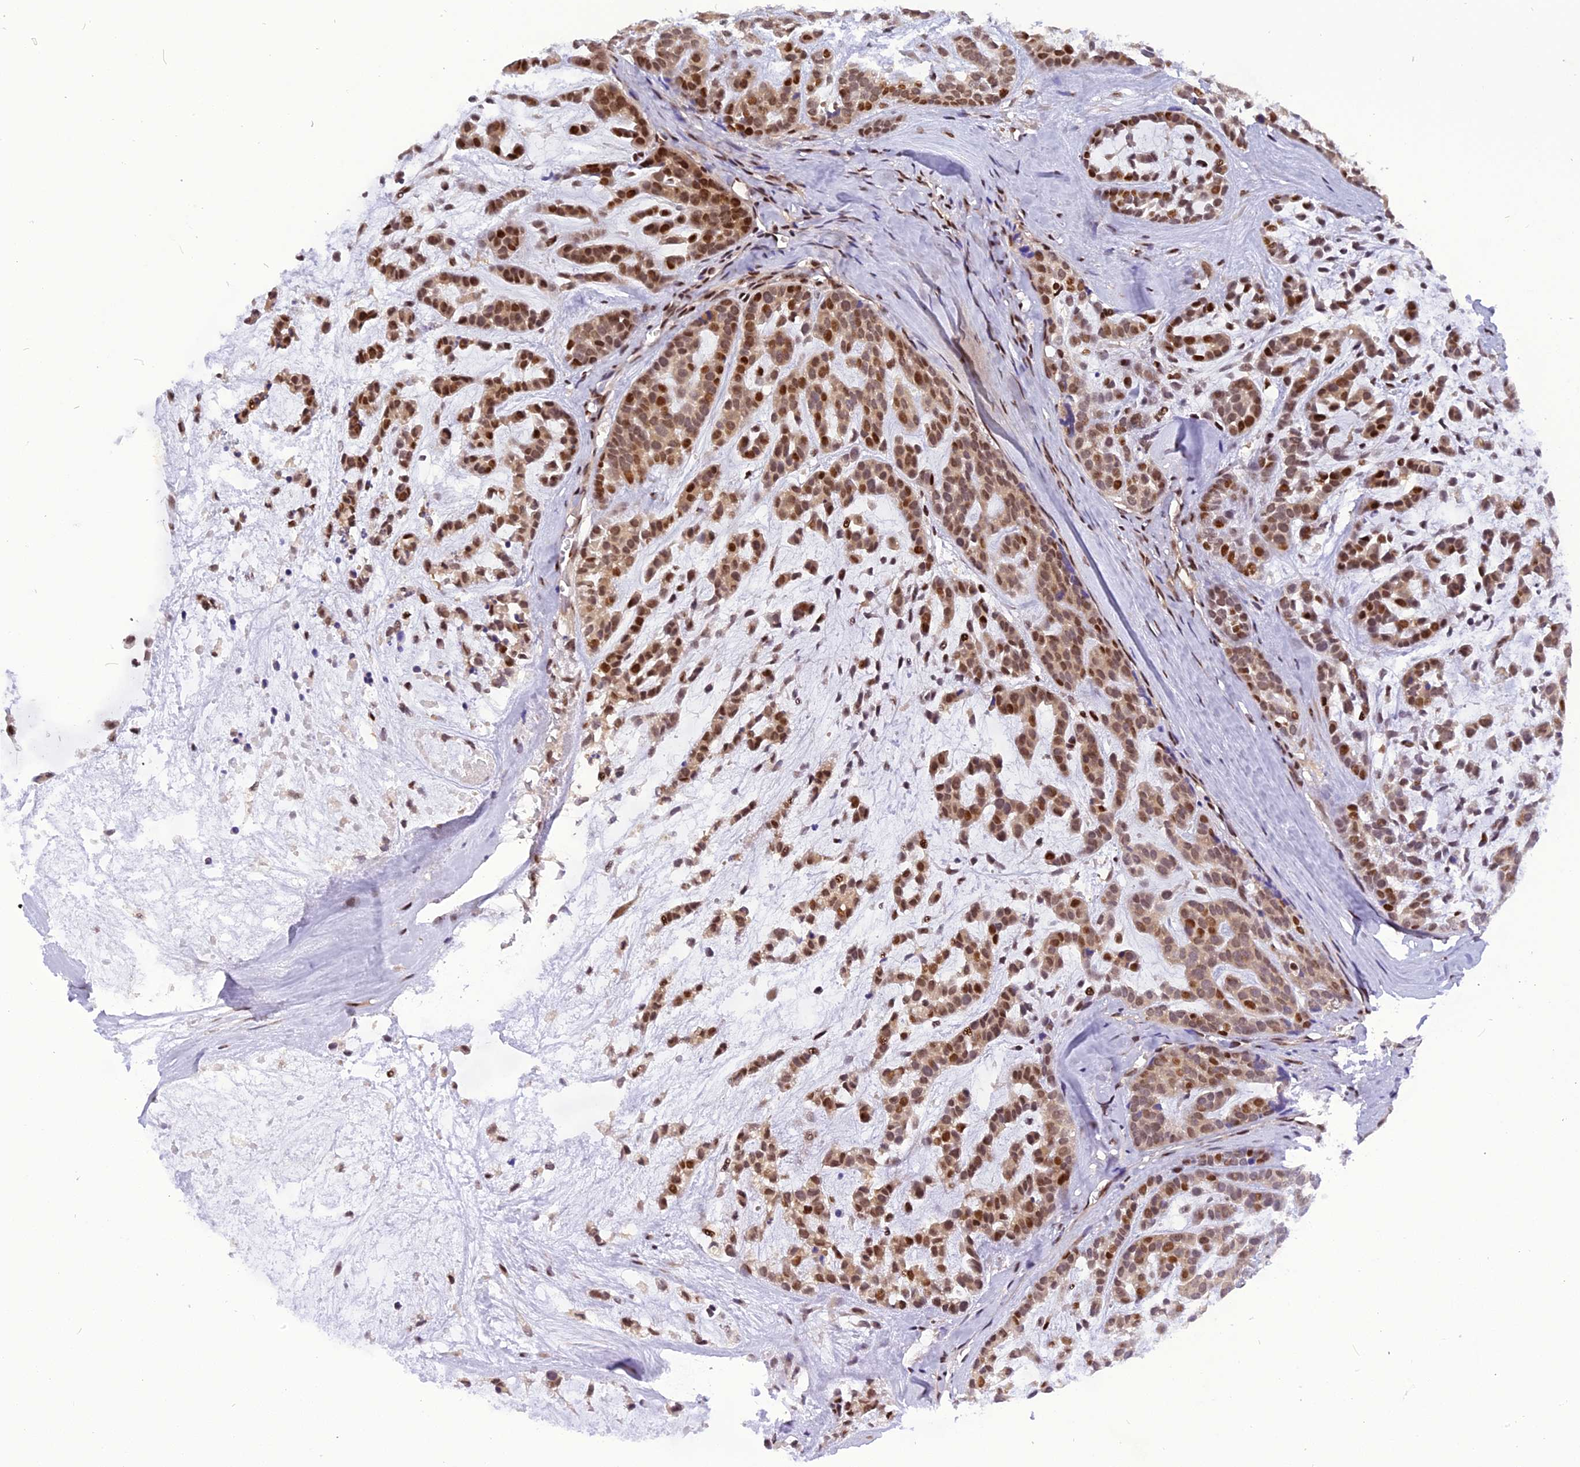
{"staining": {"intensity": "moderate", "quantity": ">75%", "location": "nuclear"}, "tissue": "head and neck cancer", "cell_type": "Tumor cells", "image_type": "cancer", "snomed": [{"axis": "morphology", "description": "Adenocarcinoma, NOS"}, {"axis": "morphology", "description": "Adenoma, NOS"}, {"axis": "topography", "description": "Head-Neck"}], "caption": "Head and neck cancer stained with IHC demonstrates moderate nuclear positivity in about >75% of tumor cells.", "gene": "RABGGTA", "patient": {"sex": "female", "age": 55}}